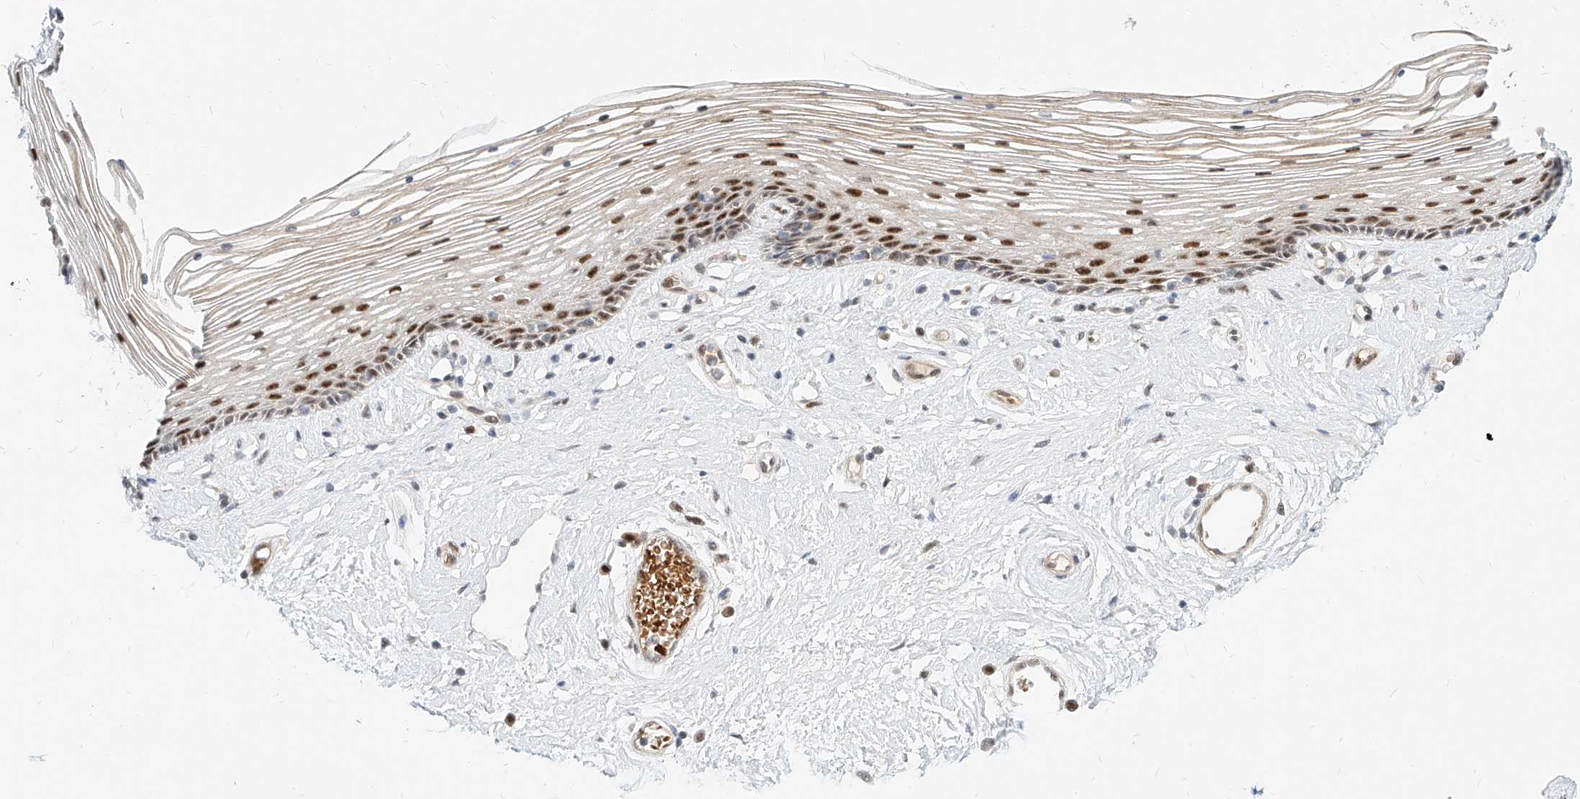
{"staining": {"intensity": "strong", "quantity": "25%-75%", "location": "nuclear"}, "tissue": "vagina", "cell_type": "Squamous epithelial cells", "image_type": "normal", "snomed": [{"axis": "morphology", "description": "Normal tissue, NOS"}, {"axis": "topography", "description": "Vagina"}], "caption": "Protein expression analysis of benign vagina displays strong nuclear expression in approximately 25%-75% of squamous epithelial cells. The protein is shown in brown color, while the nuclei are stained blue.", "gene": "CBX8", "patient": {"sex": "female", "age": 46}}